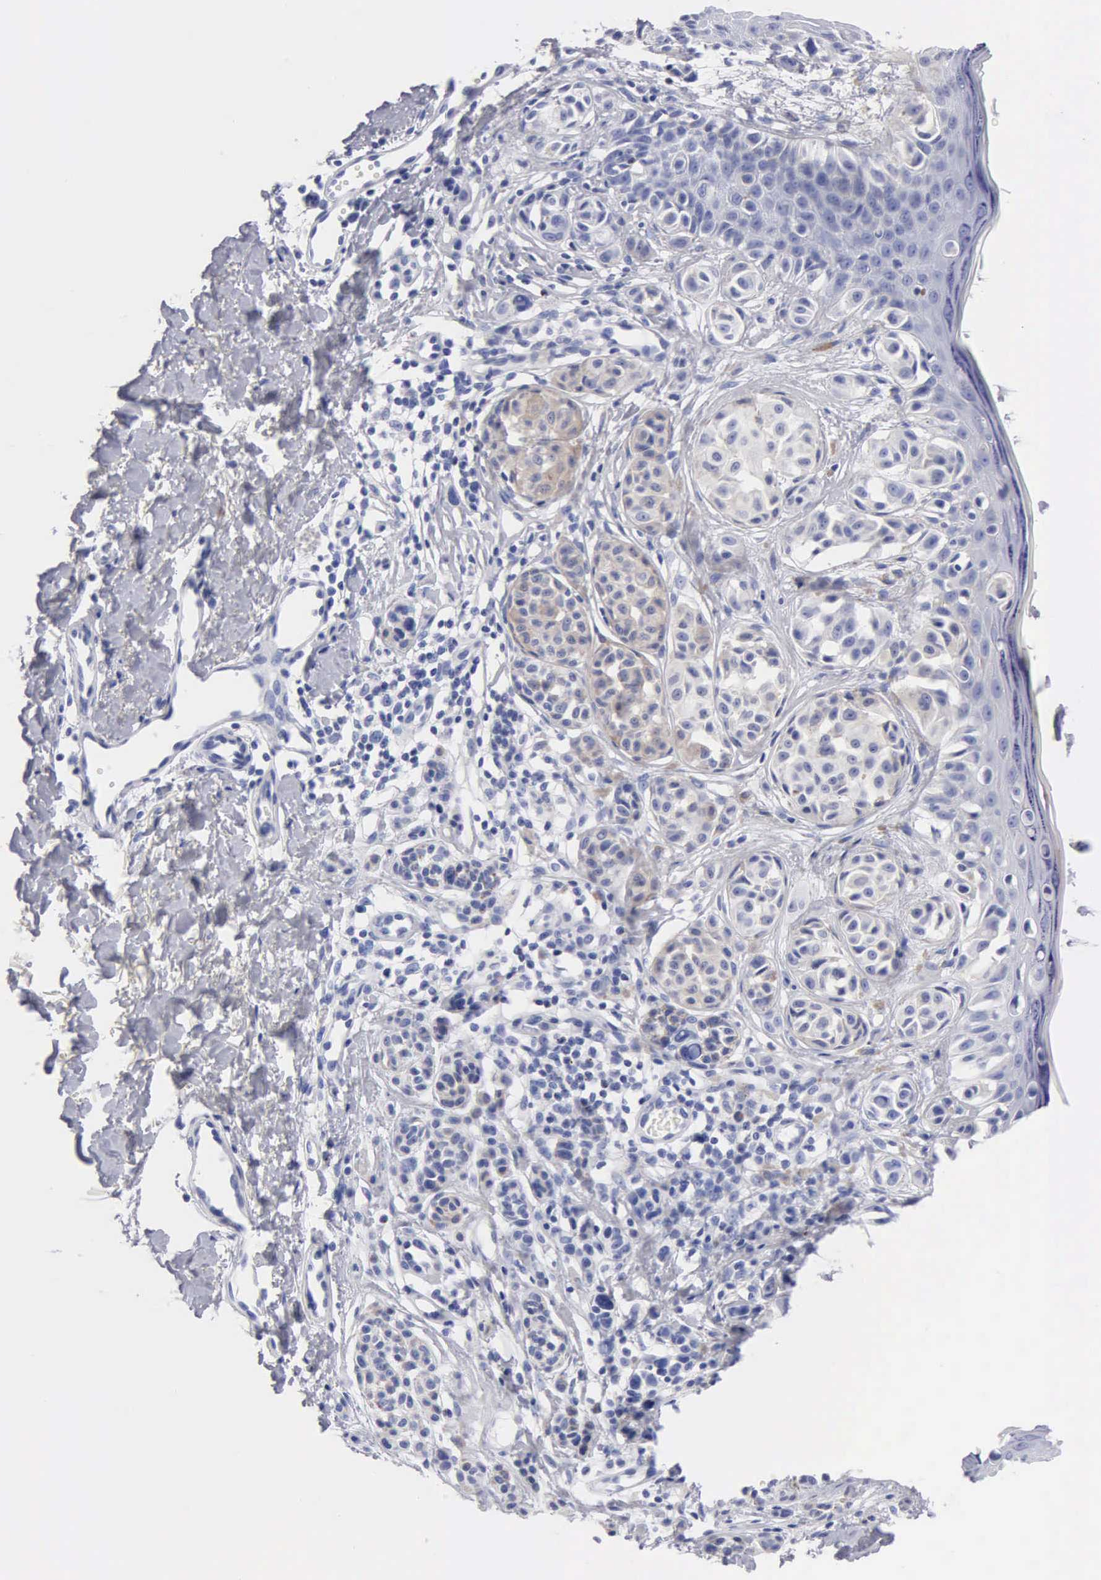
{"staining": {"intensity": "weak", "quantity": "<25%", "location": "cytoplasmic/membranous"}, "tissue": "melanoma", "cell_type": "Tumor cells", "image_type": "cancer", "snomed": [{"axis": "morphology", "description": "Malignant melanoma, NOS"}, {"axis": "topography", "description": "Skin"}], "caption": "Immunohistochemistry histopathology image of neoplastic tissue: melanoma stained with DAB (3,3'-diaminobenzidine) shows no significant protein positivity in tumor cells.", "gene": "CTSH", "patient": {"sex": "male", "age": 40}}